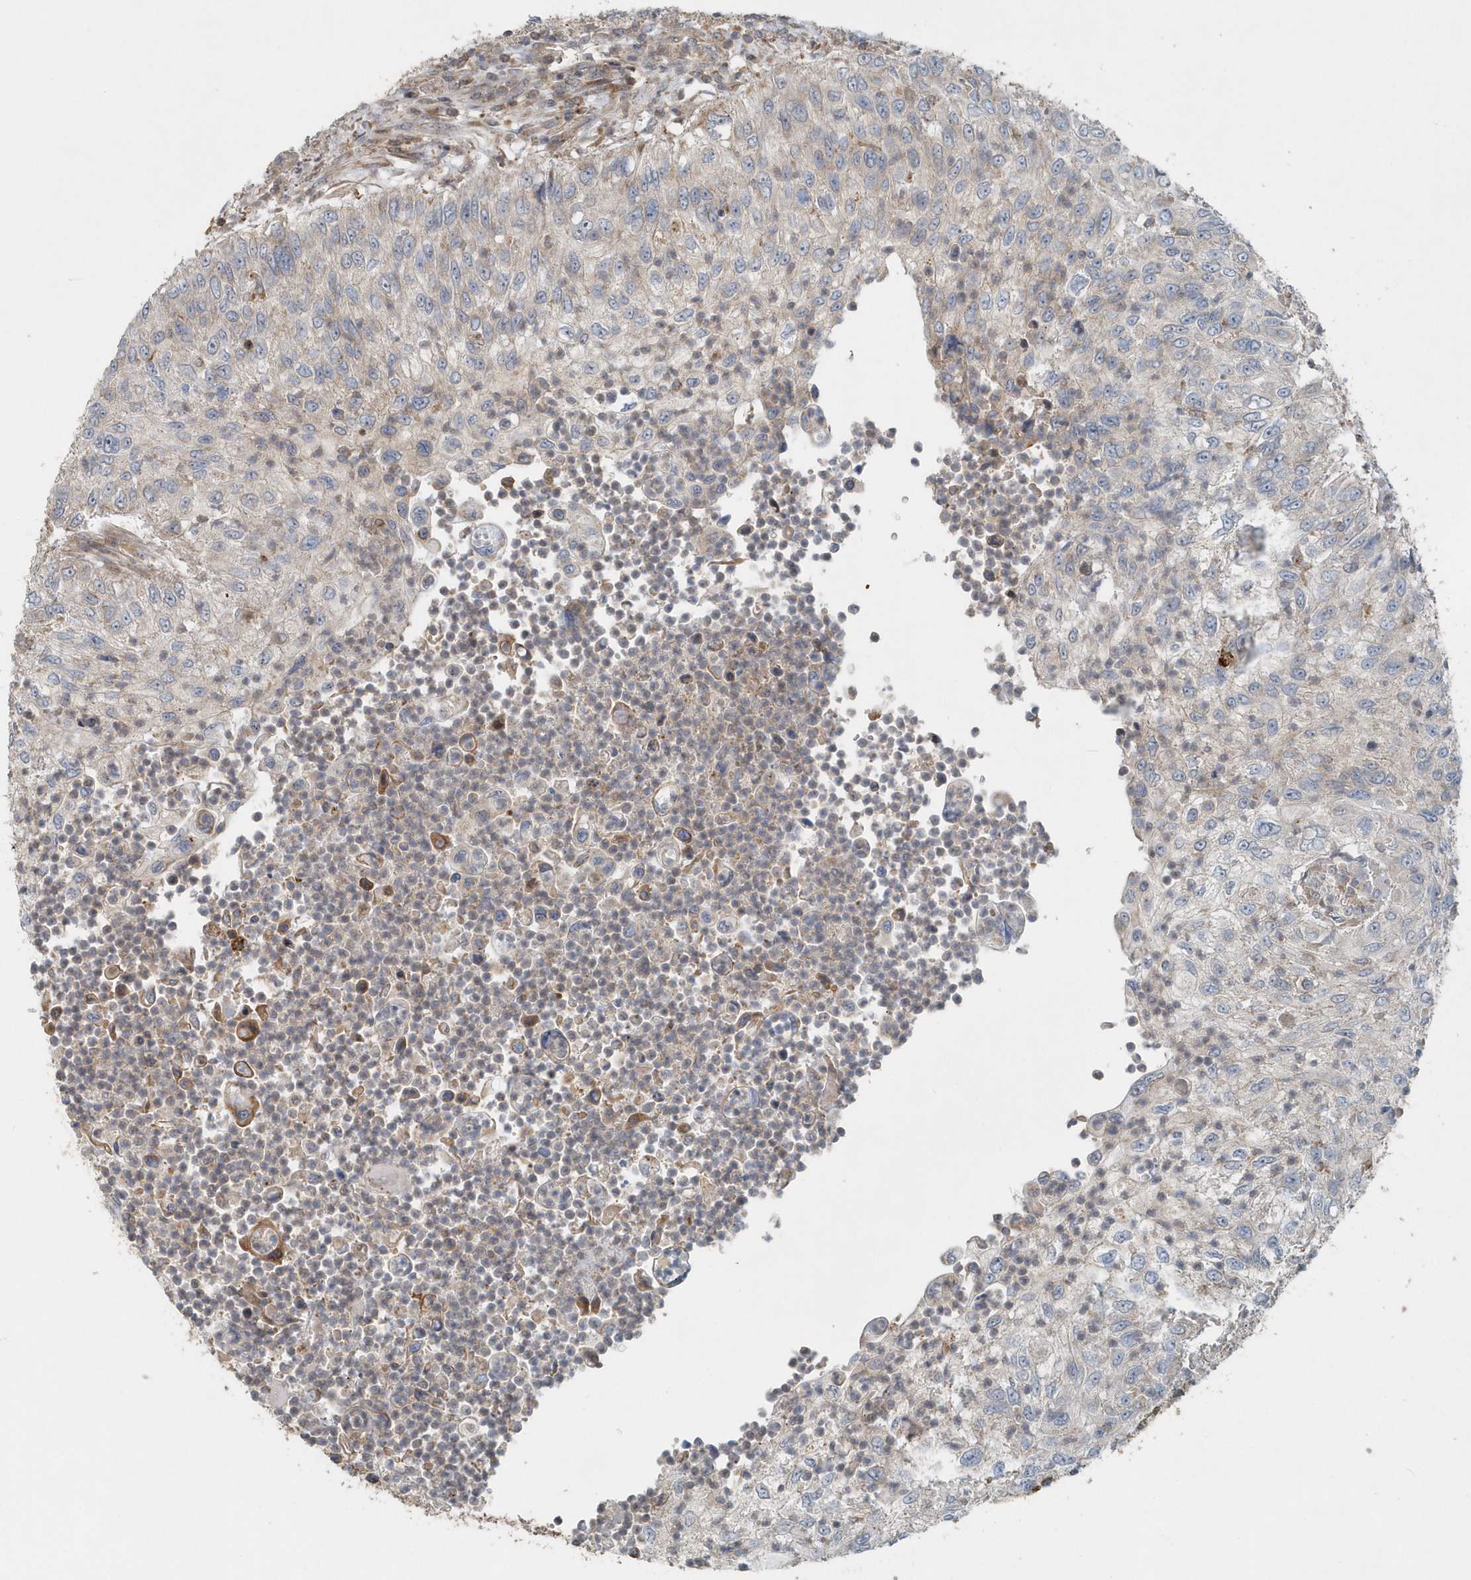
{"staining": {"intensity": "negative", "quantity": "none", "location": "none"}, "tissue": "urothelial cancer", "cell_type": "Tumor cells", "image_type": "cancer", "snomed": [{"axis": "morphology", "description": "Urothelial carcinoma, High grade"}, {"axis": "topography", "description": "Urinary bladder"}], "caption": "Image shows no protein staining in tumor cells of urothelial cancer tissue. (Brightfield microscopy of DAB immunohistochemistry (IHC) at high magnification).", "gene": "MMUT", "patient": {"sex": "female", "age": 60}}